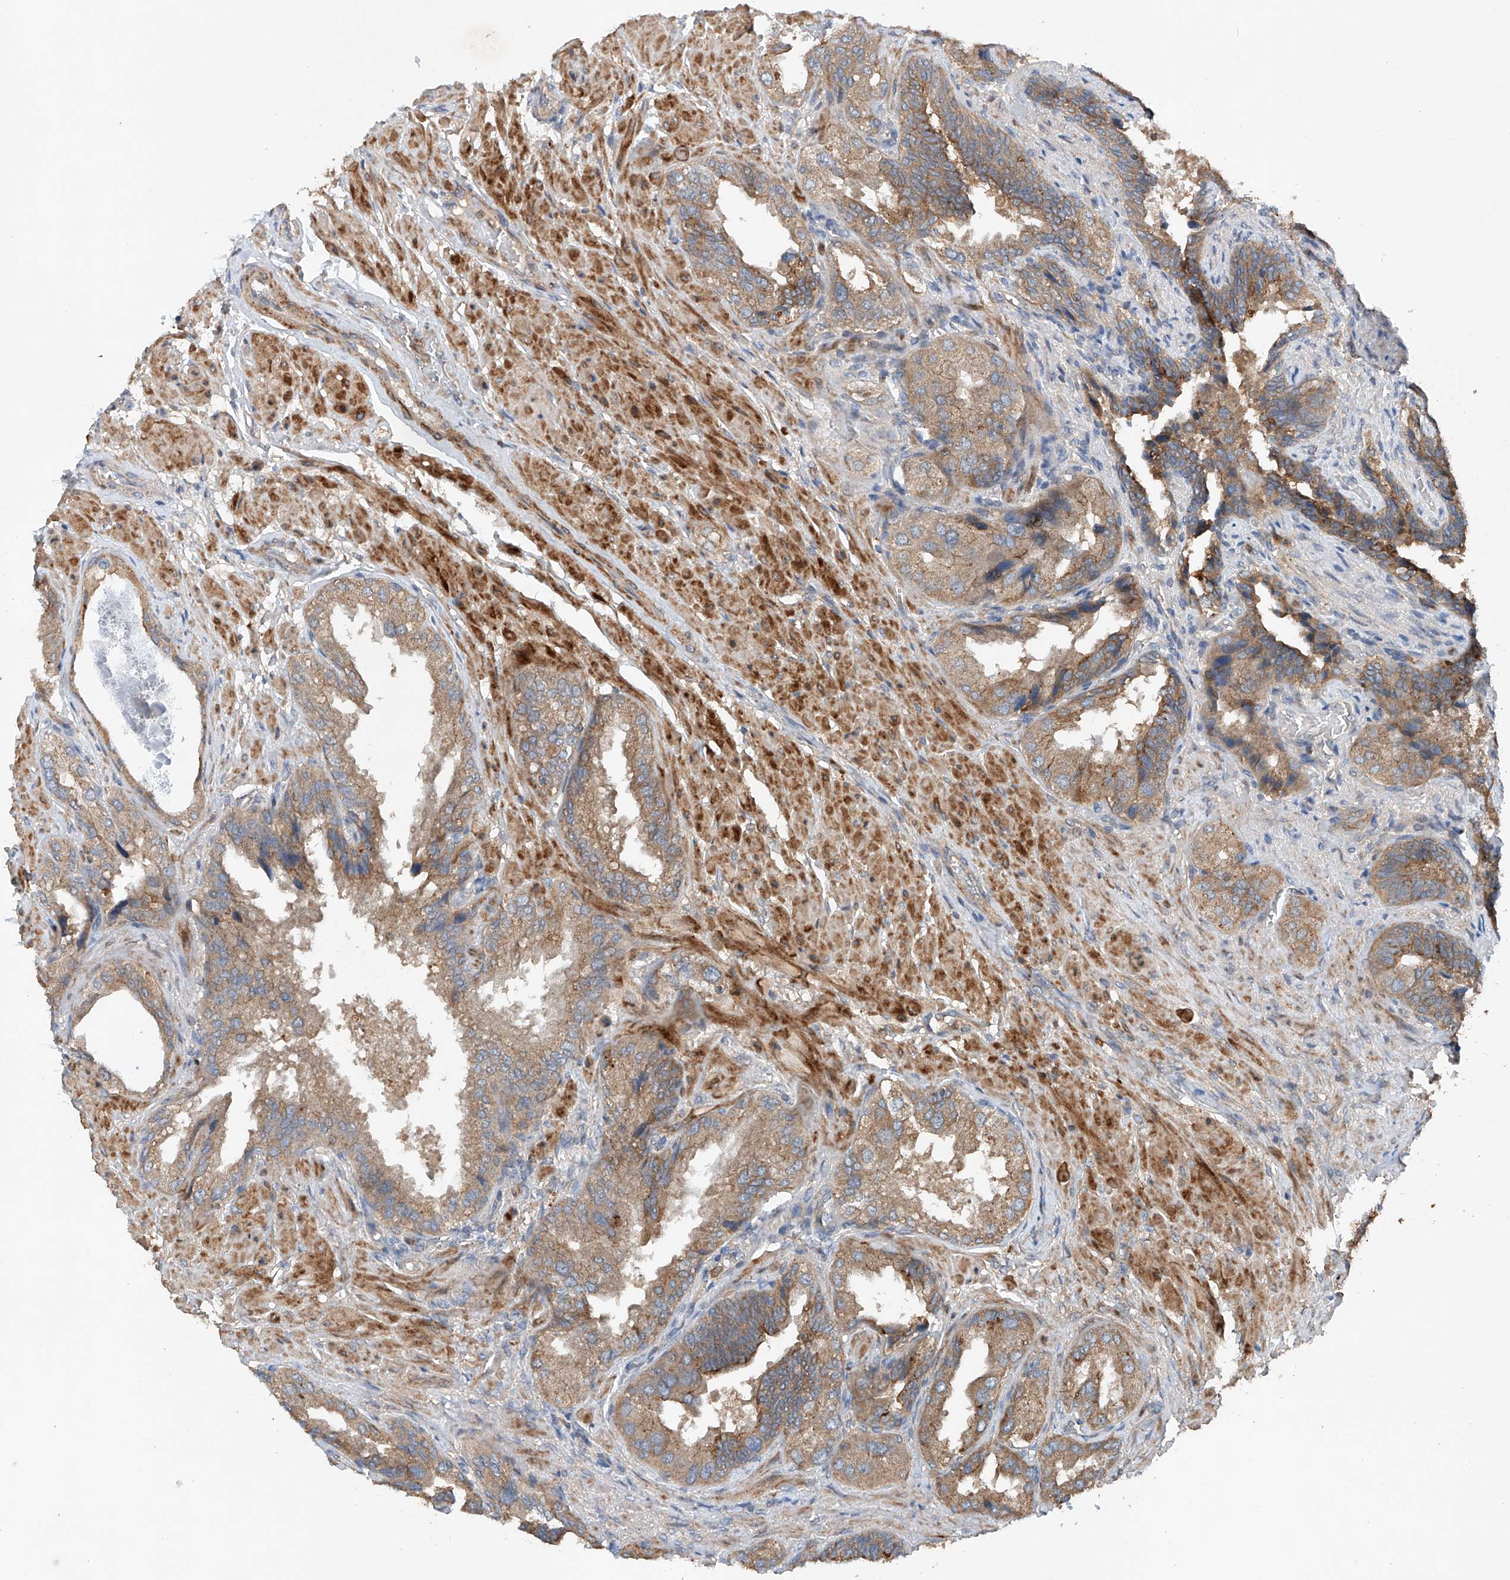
{"staining": {"intensity": "moderate", "quantity": ">75%", "location": "cytoplasmic/membranous"}, "tissue": "seminal vesicle", "cell_type": "Glandular cells", "image_type": "normal", "snomed": [{"axis": "morphology", "description": "Normal tissue, NOS"}, {"axis": "topography", "description": "Seminal veicle"}, {"axis": "topography", "description": "Peripheral nerve tissue"}], "caption": "Glandular cells demonstrate medium levels of moderate cytoplasmic/membranous expression in approximately >75% of cells in normal seminal vesicle.", "gene": "CEP85L", "patient": {"sex": "male", "age": 63}}